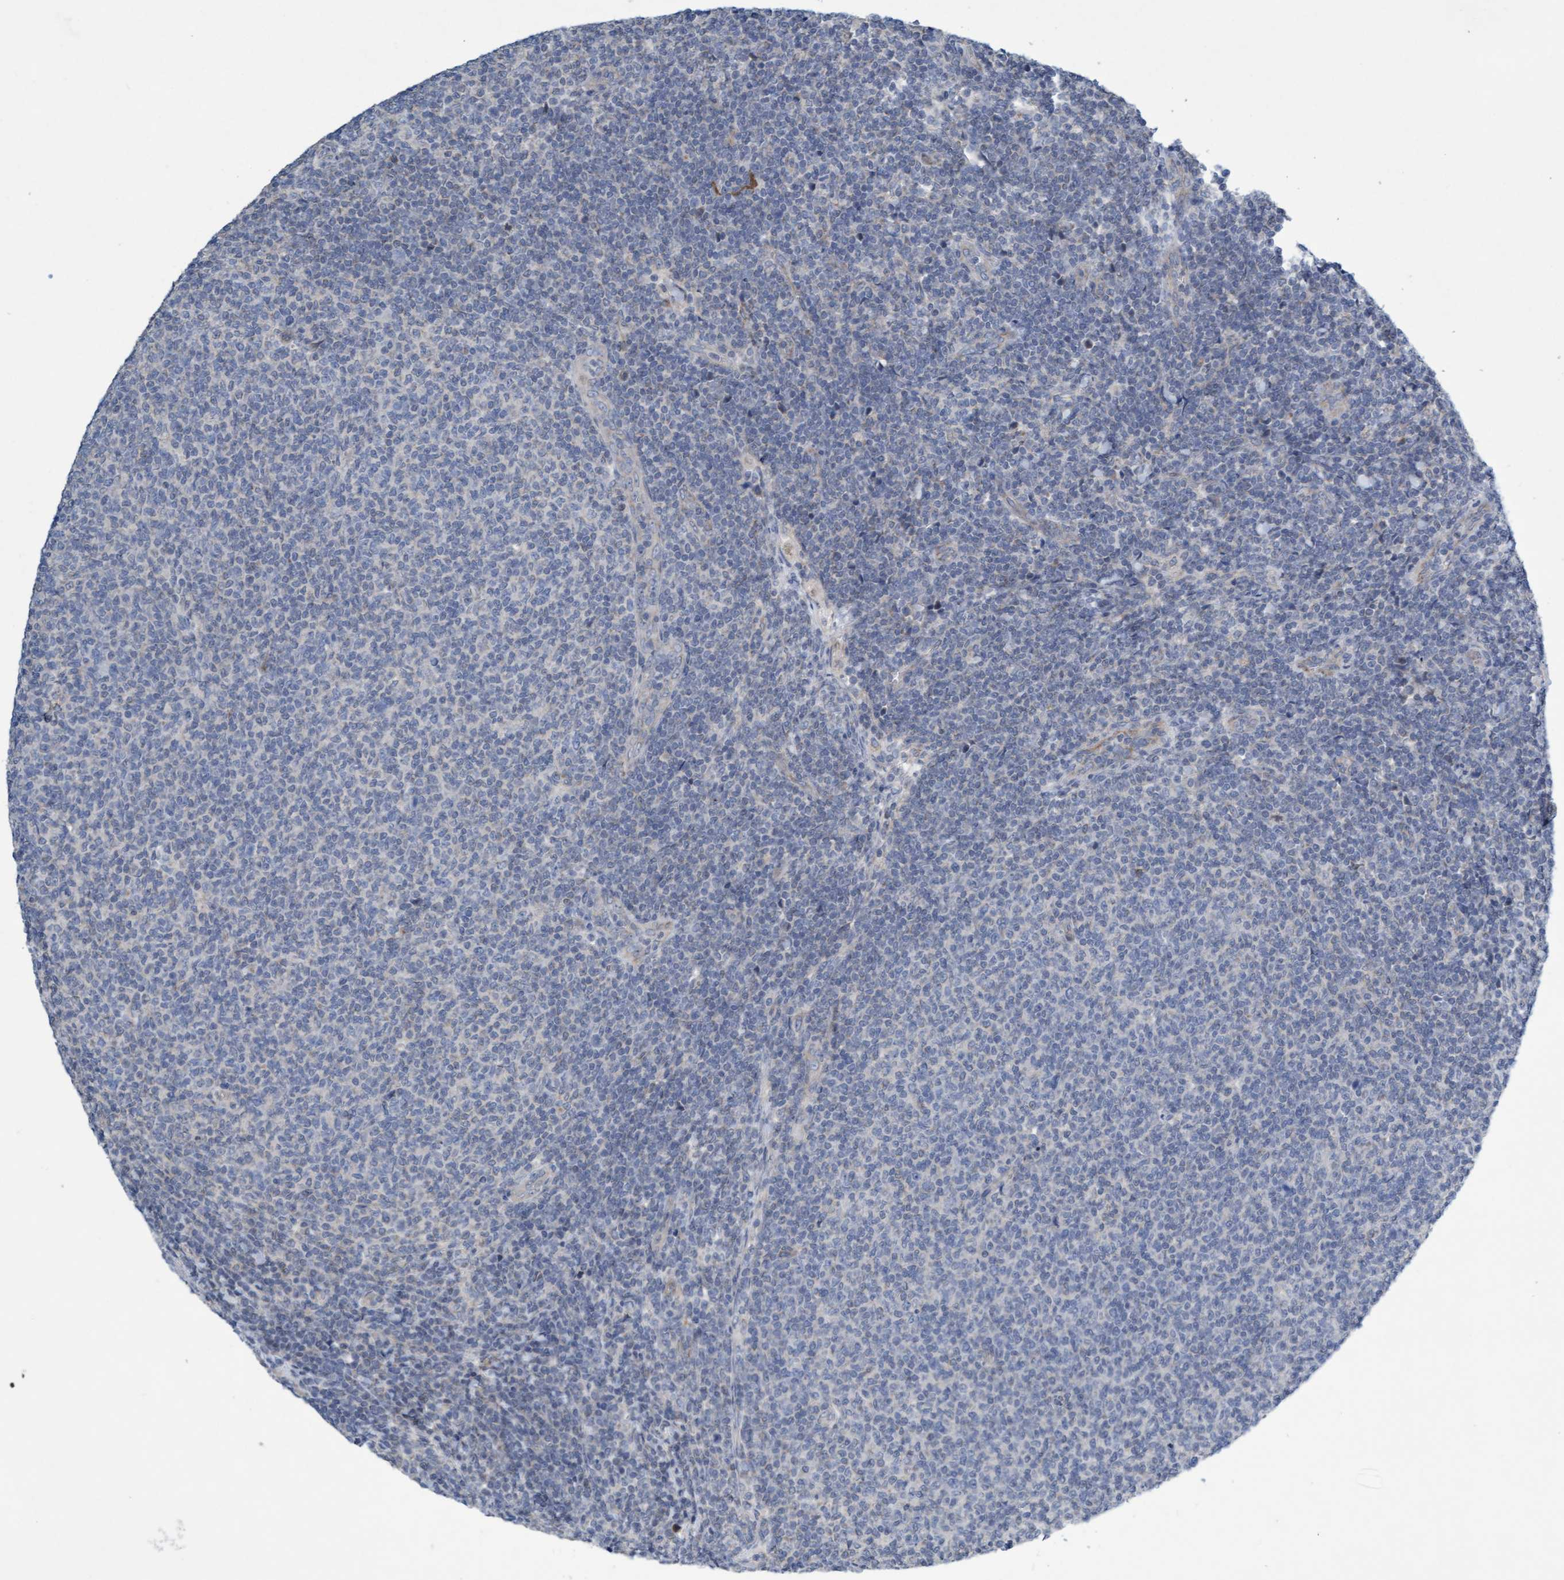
{"staining": {"intensity": "negative", "quantity": "none", "location": "none"}, "tissue": "lymphoma", "cell_type": "Tumor cells", "image_type": "cancer", "snomed": [{"axis": "morphology", "description": "Malignant lymphoma, non-Hodgkin's type, Low grade"}, {"axis": "topography", "description": "Lymph node"}], "caption": "A histopathology image of human lymphoma is negative for staining in tumor cells.", "gene": "DDHD2", "patient": {"sex": "male", "age": 66}}